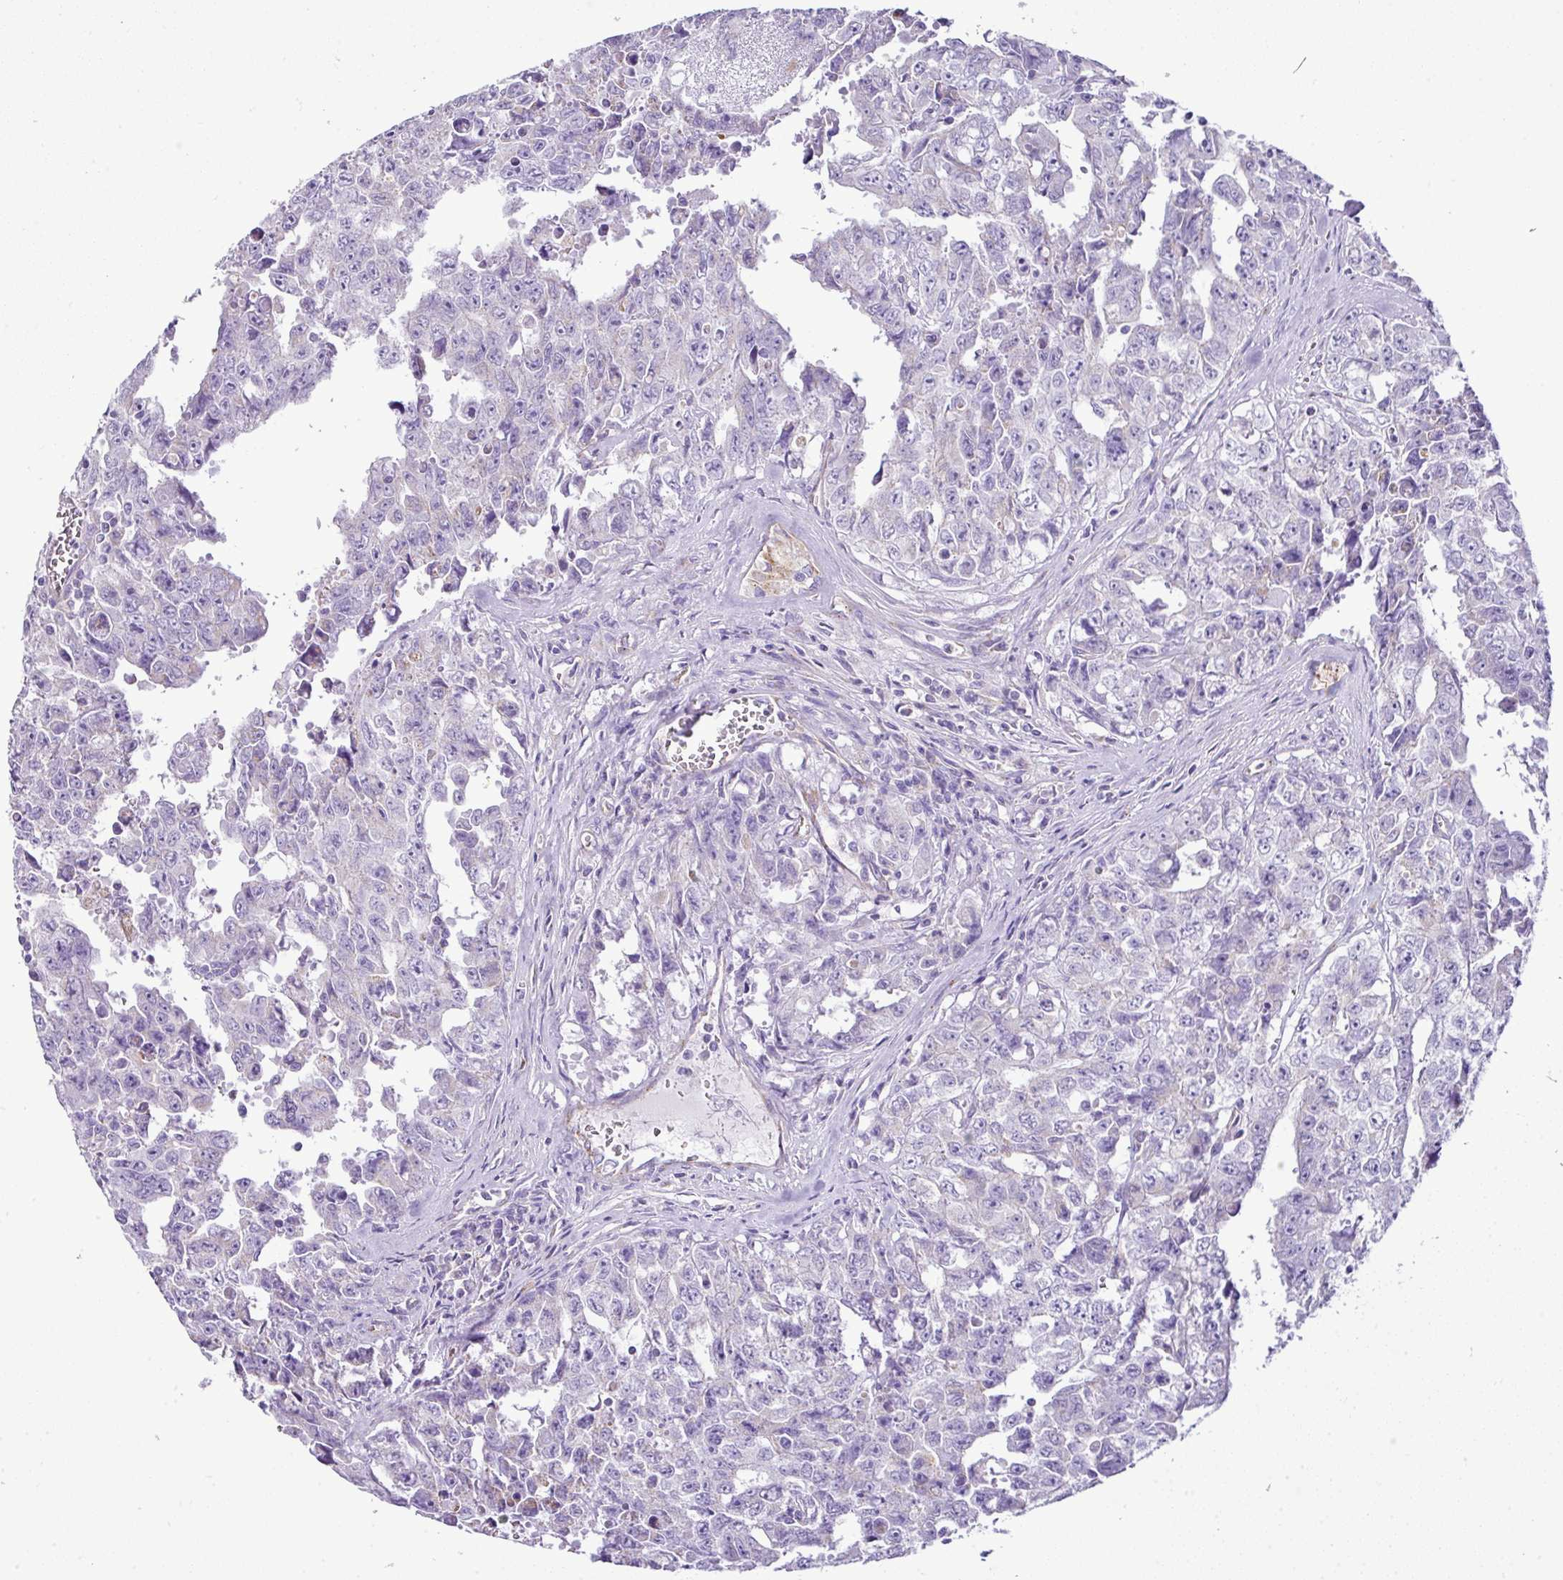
{"staining": {"intensity": "negative", "quantity": "none", "location": "none"}, "tissue": "testis cancer", "cell_type": "Tumor cells", "image_type": "cancer", "snomed": [{"axis": "morphology", "description": "Carcinoma, Embryonal, NOS"}, {"axis": "topography", "description": "Testis"}], "caption": "DAB immunohistochemical staining of testis cancer displays no significant staining in tumor cells.", "gene": "PGAP4", "patient": {"sex": "male", "age": 24}}